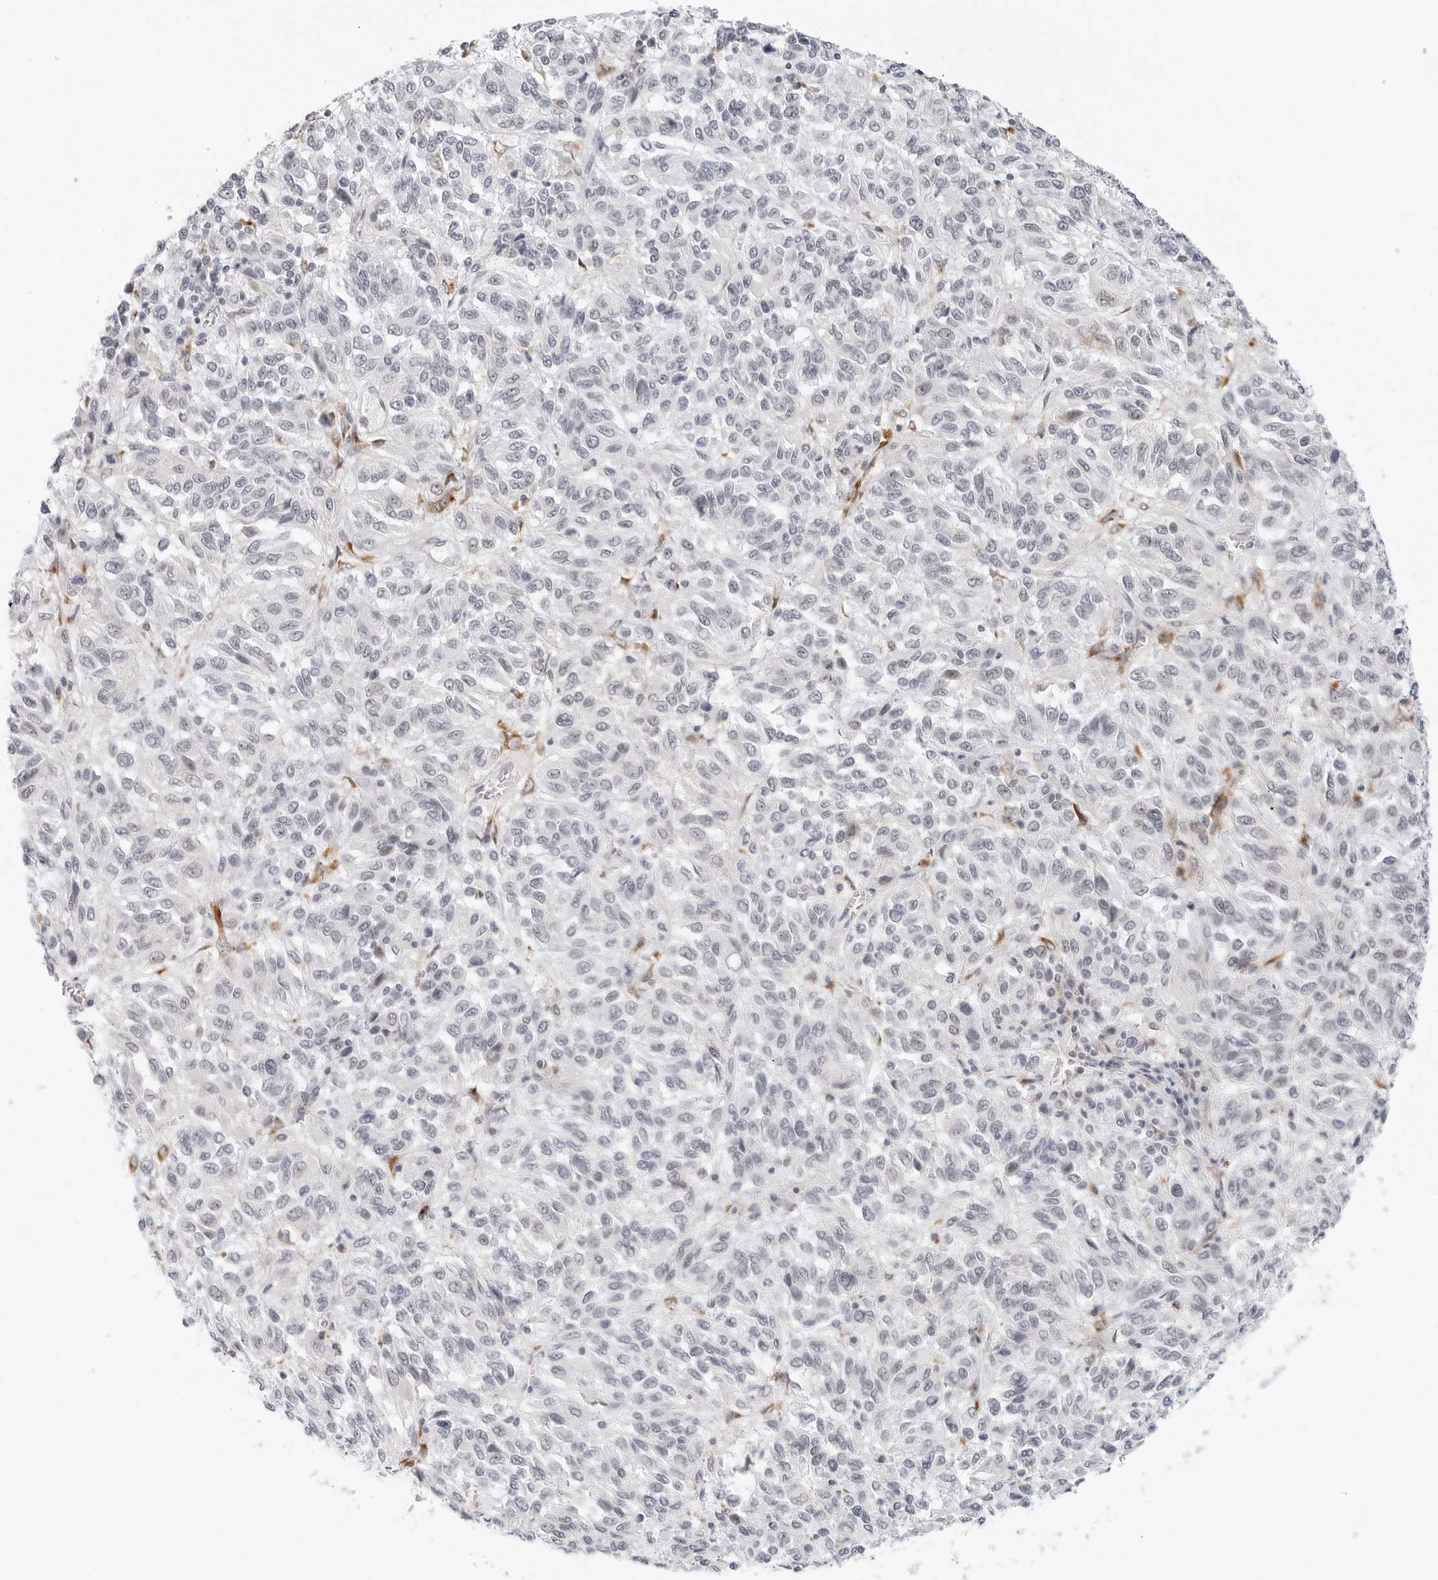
{"staining": {"intensity": "negative", "quantity": "none", "location": "none"}, "tissue": "melanoma", "cell_type": "Tumor cells", "image_type": "cancer", "snomed": [{"axis": "morphology", "description": "Malignant melanoma, Metastatic site"}, {"axis": "topography", "description": "Lung"}], "caption": "Human melanoma stained for a protein using immunohistochemistry shows no positivity in tumor cells.", "gene": "TSEN2", "patient": {"sex": "male", "age": 64}}